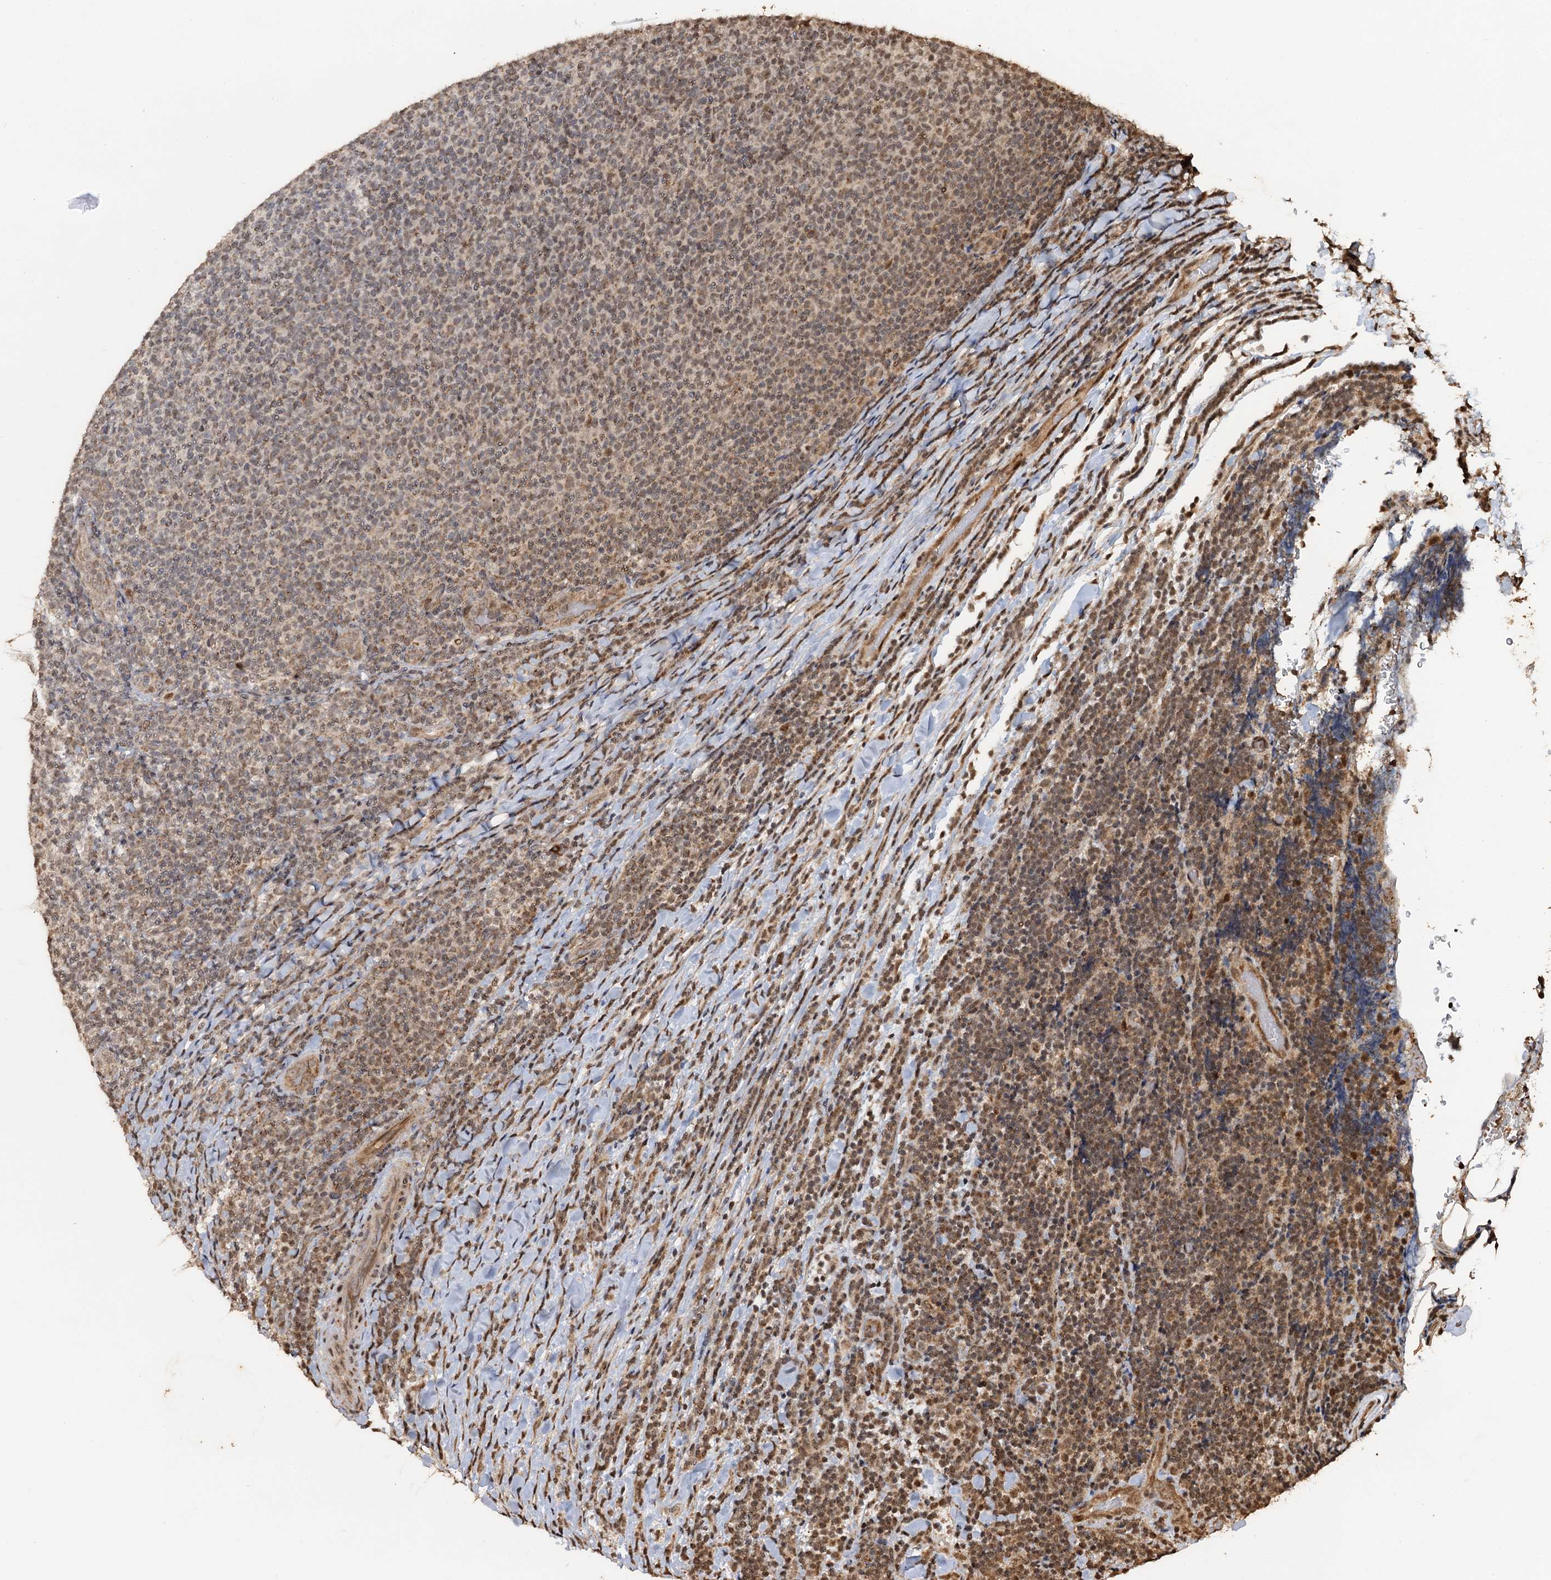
{"staining": {"intensity": "moderate", "quantity": "25%-75%", "location": "nuclear"}, "tissue": "lymphoma", "cell_type": "Tumor cells", "image_type": "cancer", "snomed": [{"axis": "morphology", "description": "Malignant lymphoma, non-Hodgkin's type, Low grade"}, {"axis": "topography", "description": "Lymph node"}], "caption": "Human low-grade malignant lymphoma, non-Hodgkin's type stained with a protein marker demonstrates moderate staining in tumor cells.", "gene": "REP15", "patient": {"sex": "male", "age": 66}}